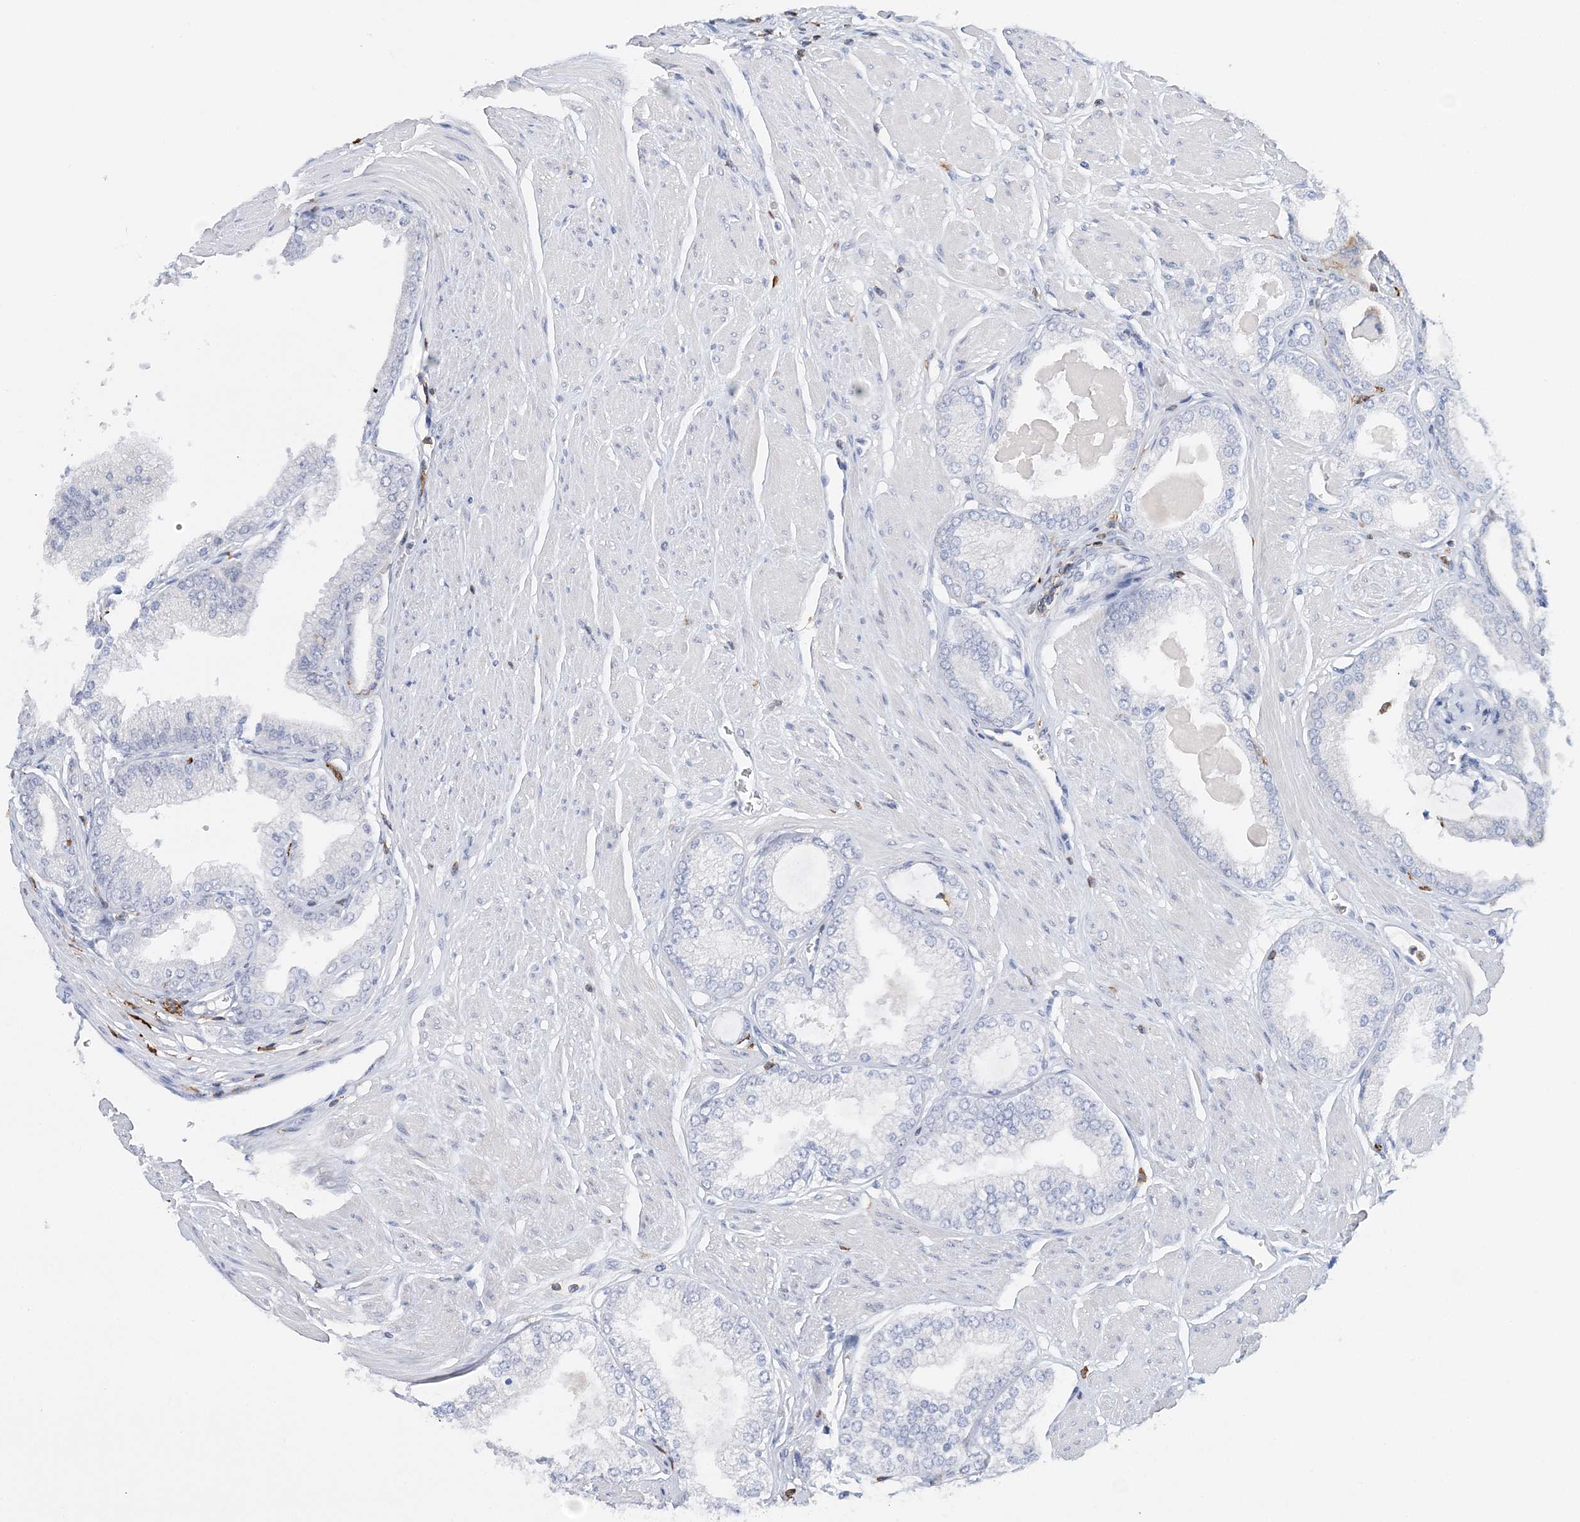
{"staining": {"intensity": "negative", "quantity": "none", "location": "none"}, "tissue": "prostate cancer", "cell_type": "Tumor cells", "image_type": "cancer", "snomed": [{"axis": "morphology", "description": "Adenocarcinoma, High grade"}, {"axis": "topography", "description": "Prostate"}], "caption": "Protein analysis of prostate cancer (adenocarcinoma (high-grade)) displays no significant expression in tumor cells. (Brightfield microscopy of DAB IHC at high magnification).", "gene": "PRMT9", "patient": {"sex": "male", "age": 61}}